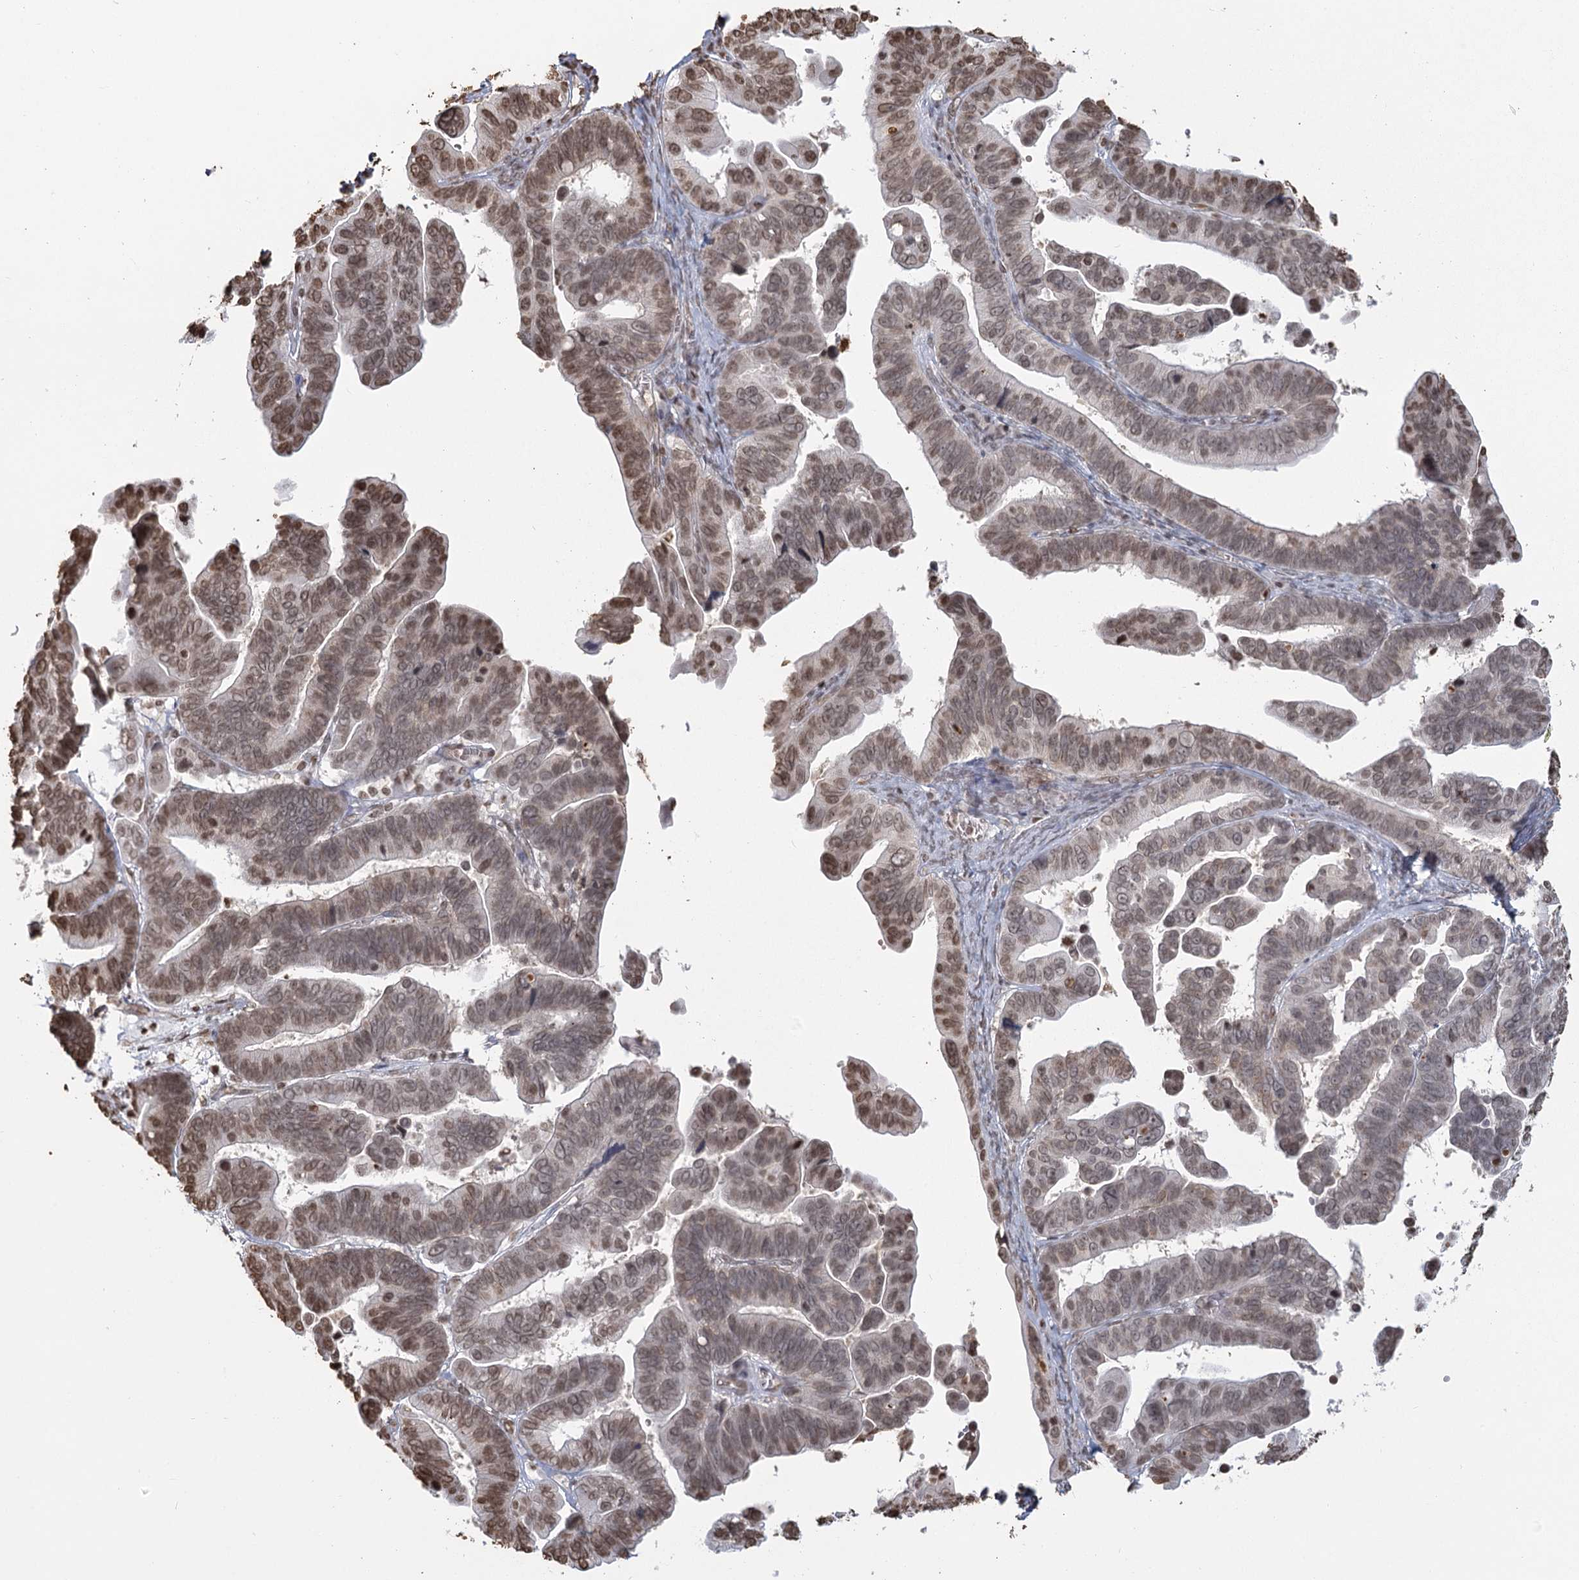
{"staining": {"intensity": "moderate", "quantity": "25%-75%", "location": "nuclear"}, "tissue": "ovarian cancer", "cell_type": "Tumor cells", "image_type": "cancer", "snomed": [{"axis": "morphology", "description": "Cystadenocarcinoma, serous, NOS"}, {"axis": "topography", "description": "Ovary"}], "caption": "A brown stain labels moderate nuclear expression of a protein in ovarian cancer (serous cystadenocarcinoma) tumor cells.", "gene": "FAM13A", "patient": {"sex": "female", "age": 56}}